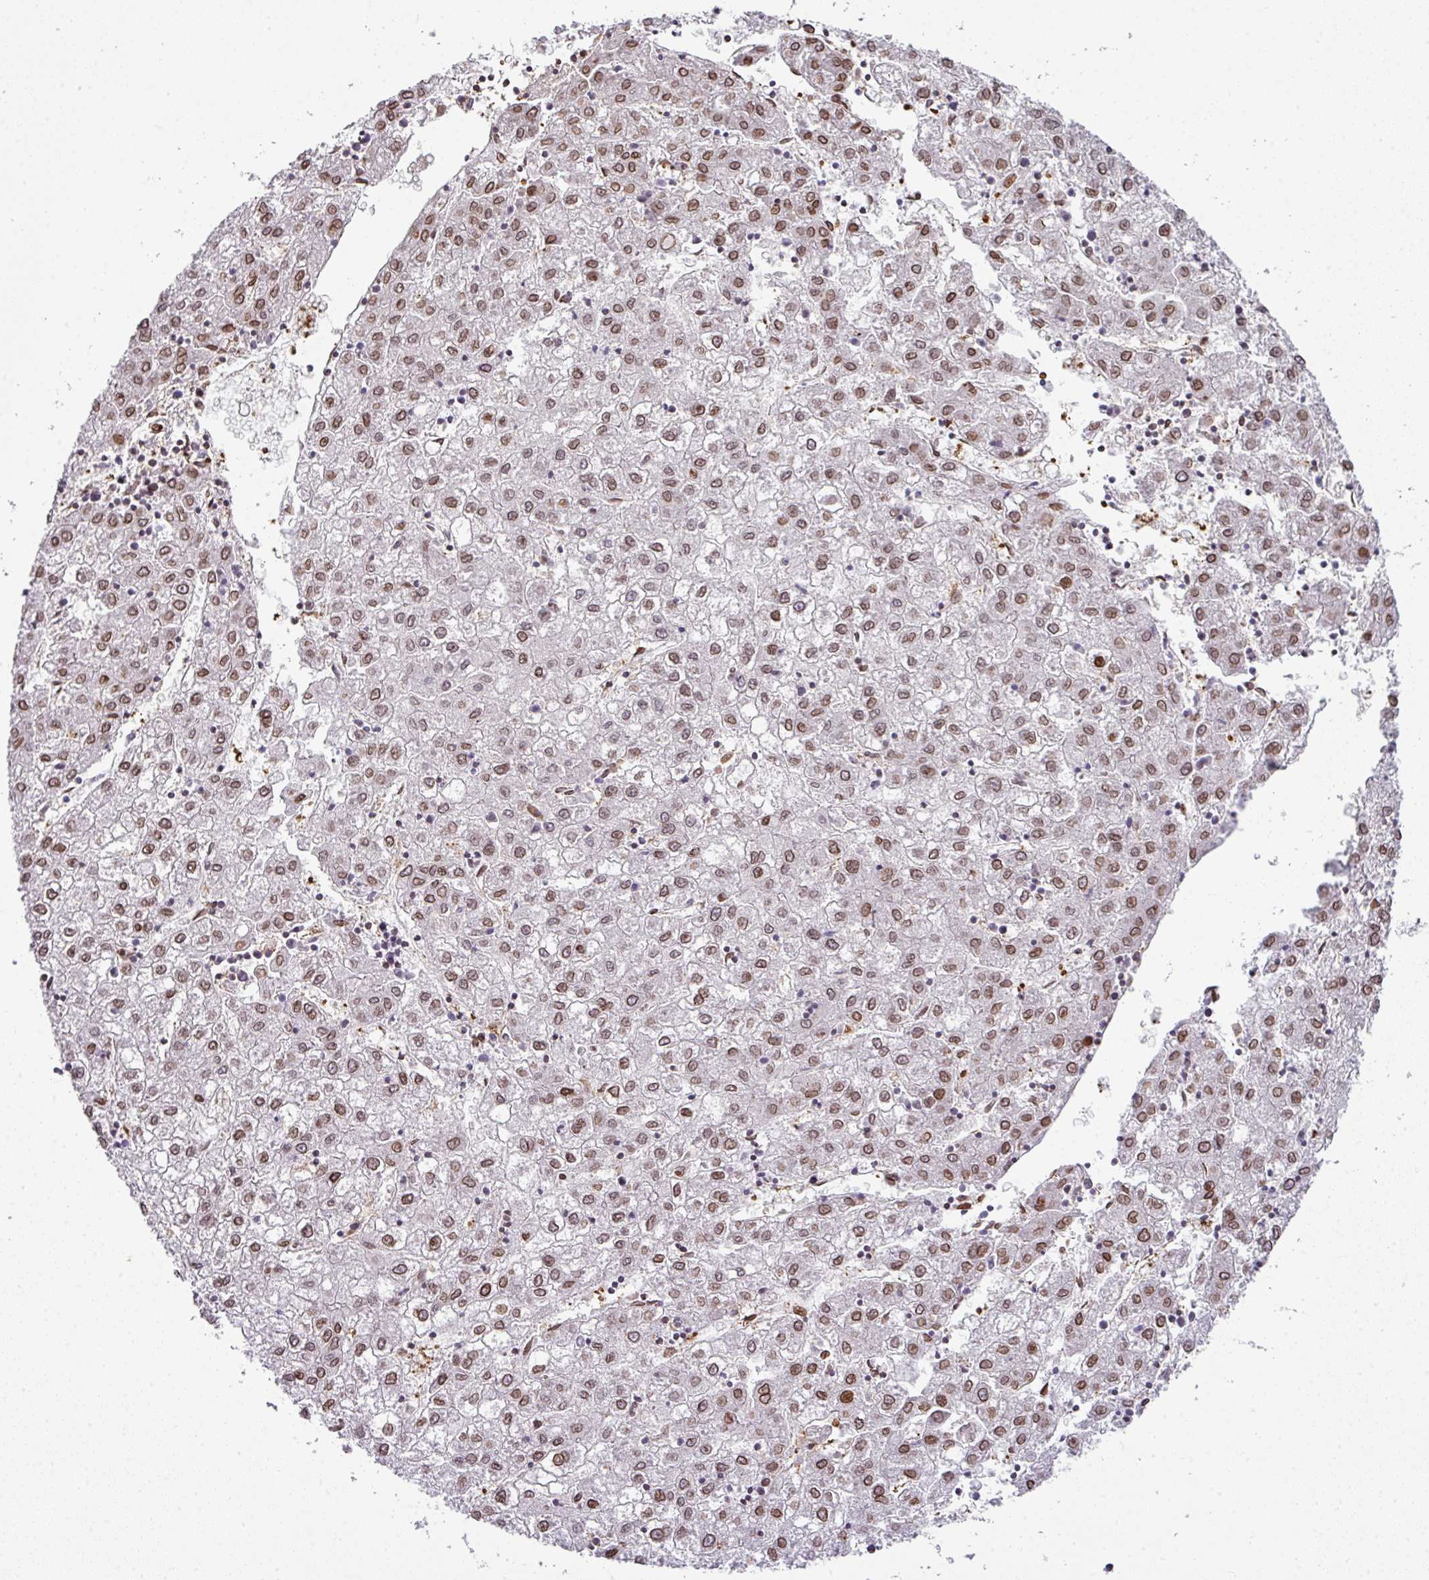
{"staining": {"intensity": "moderate", "quantity": ">75%", "location": "cytoplasmic/membranous,nuclear"}, "tissue": "liver cancer", "cell_type": "Tumor cells", "image_type": "cancer", "snomed": [{"axis": "morphology", "description": "Carcinoma, Hepatocellular, NOS"}, {"axis": "topography", "description": "Liver"}], "caption": "Human liver cancer (hepatocellular carcinoma) stained with a brown dye shows moderate cytoplasmic/membranous and nuclear positive staining in about >75% of tumor cells.", "gene": "PLK1", "patient": {"sex": "male", "age": 72}}